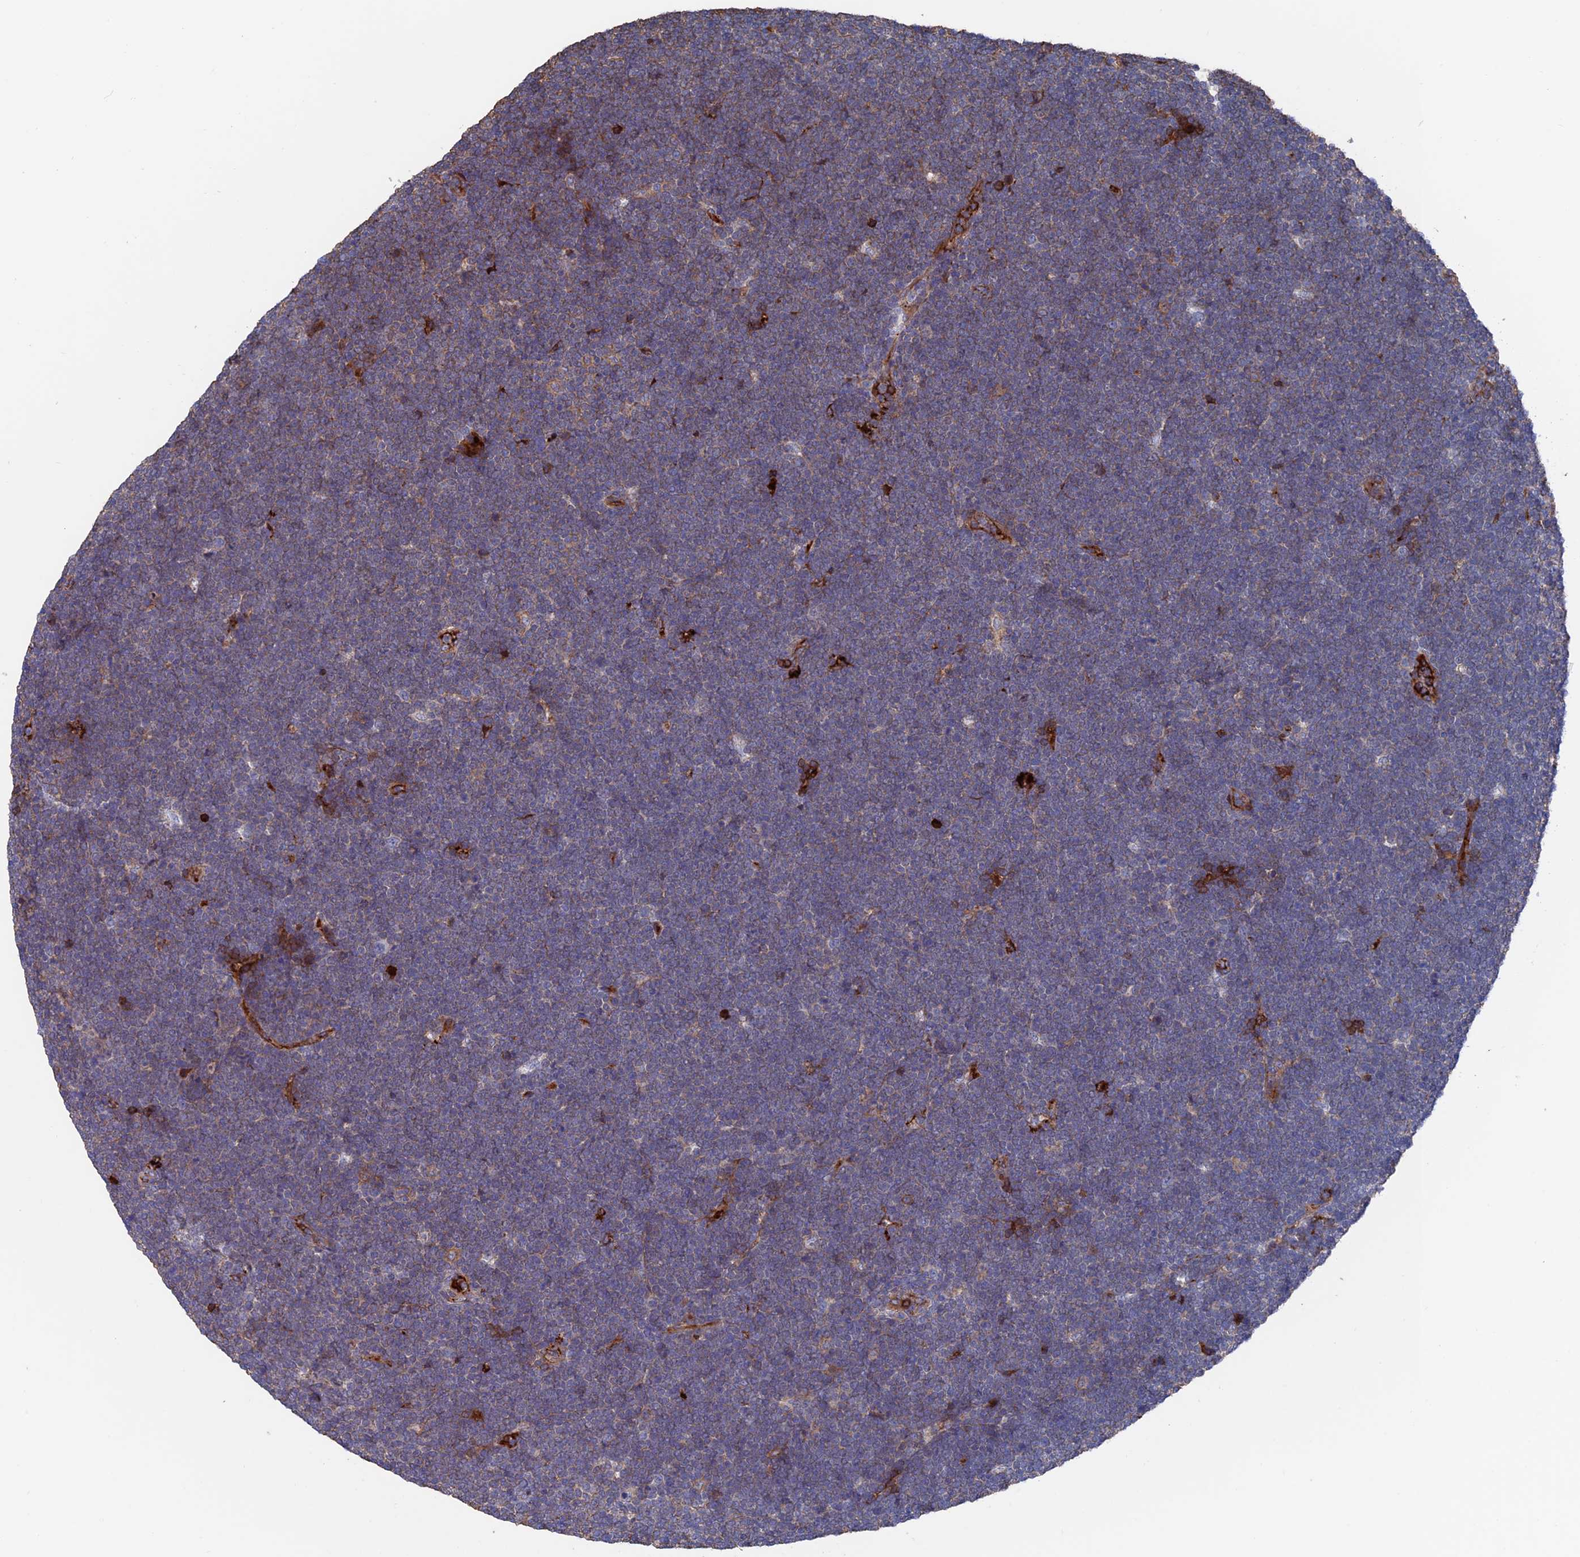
{"staining": {"intensity": "moderate", "quantity": "<25%", "location": "cytoplasmic/membranous"}, "tissue": "lymphoma", "cell_type": "Tumor cells", "image_type": "cancer", "snomed": [{"axis": "morphology", "description": "Malignant lymphoma, non-Hodgkin's type, High grade"}, {"axis": "topography", "description": "Lymph node"}], "caption": "This photomicrograph exhibits malignant lymphoma, non-Hodgkin's type (high-grade) stained with IHC to label a protein in brown. The cytoplasmic/membranous of tumor cells show moderate positivity for the protein. Nuclei are counter-stained blue.", "gene": "HPF1", "patient": {"sex": "male", "age": 13}}